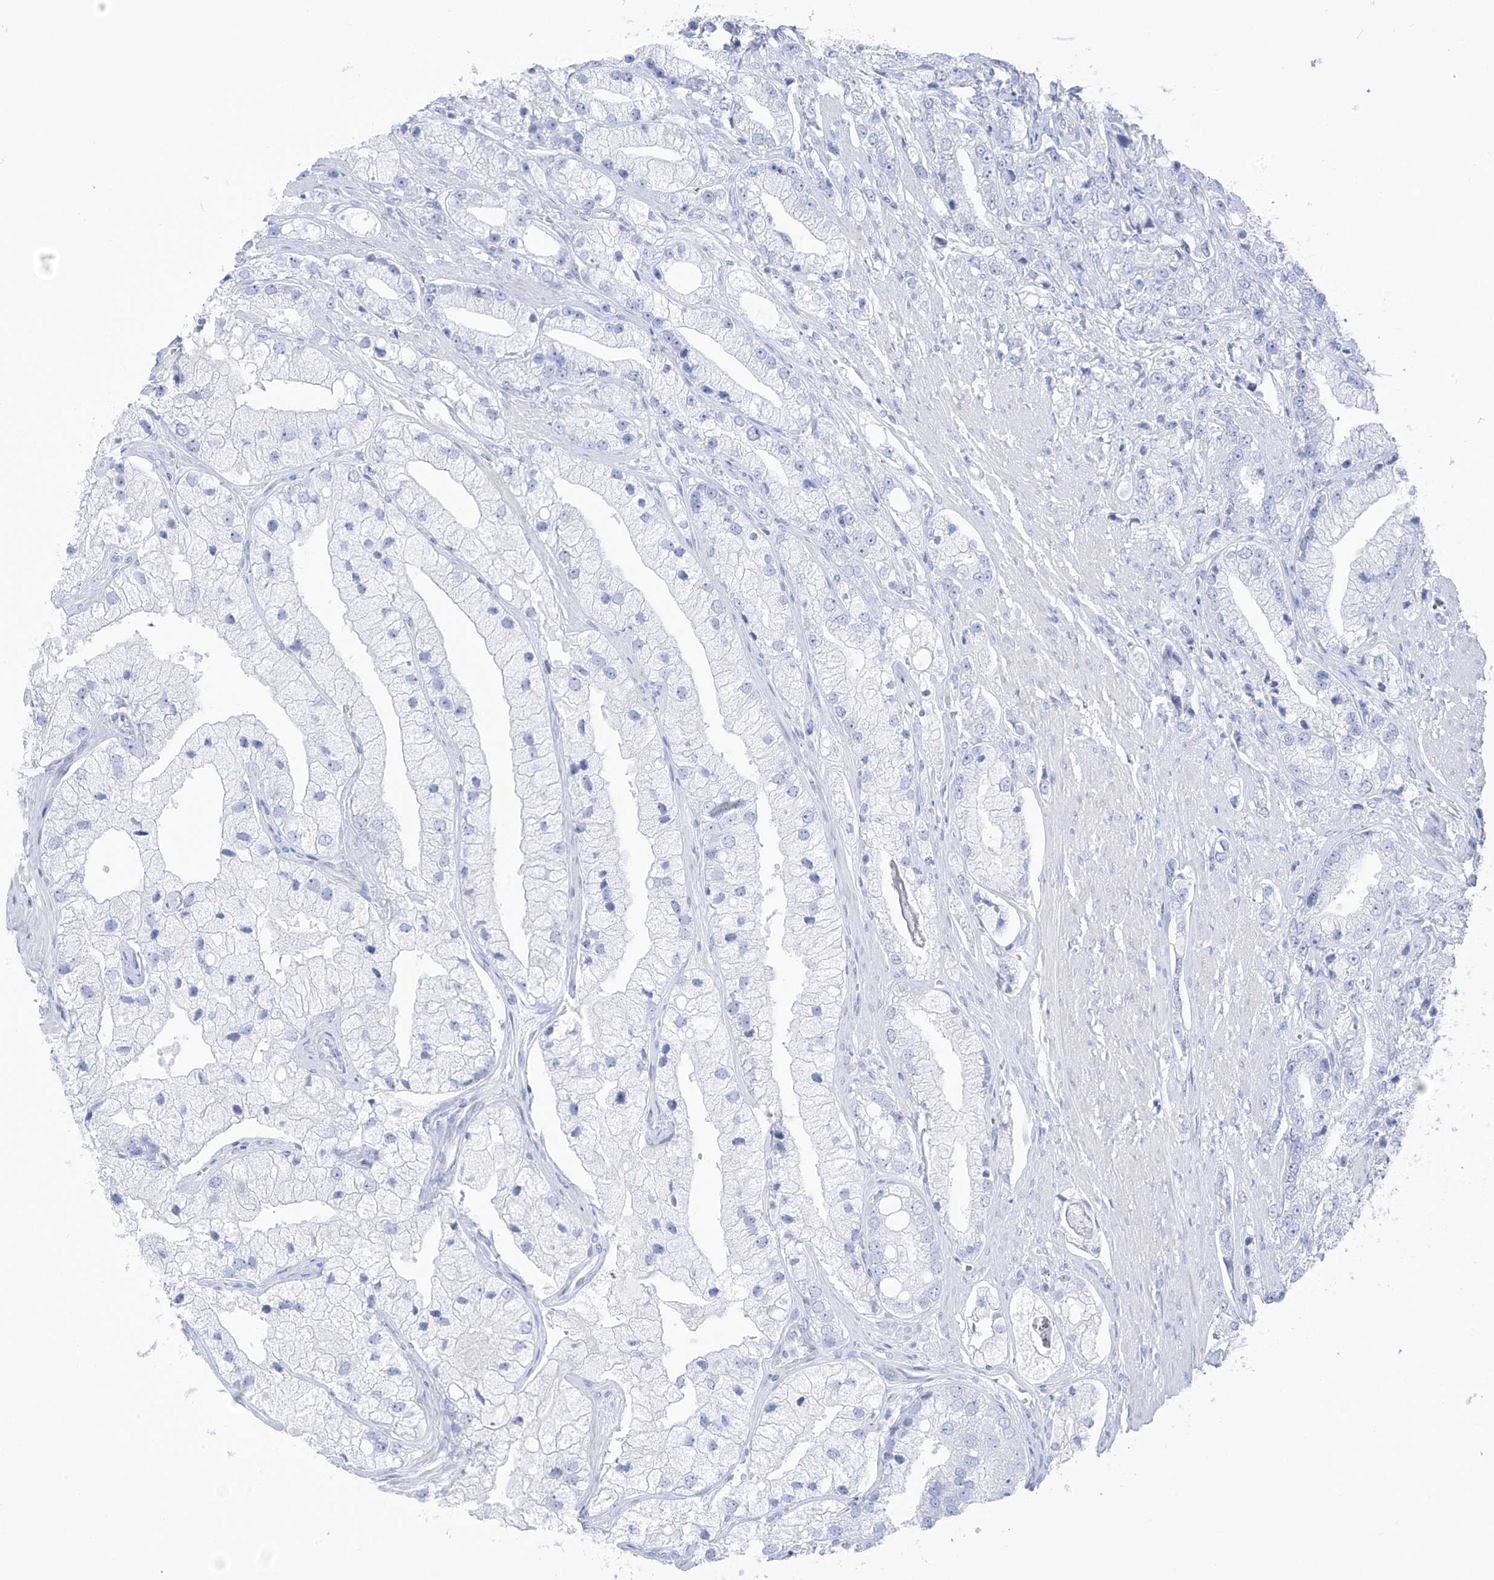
{"staining": {"intensity": "negative", "quantity": "none", "location": "none"}, "tissue": "prostate cancer", "cell_type": "Tumor cells", "image_type": "cancer", "snomed": [{"axis": "morphology", "description": "Adenocarcinoma, High grade"}, {"axis": "topography", "description": "Prostate"}], "caption": "This is an immunohistochemistry photomicrograph of human high-grade adenocarcinoma (prostate). There is no expression in tumor cells.", "gene": "RCN2", "patient": {"sex": "male", "age": 50}}